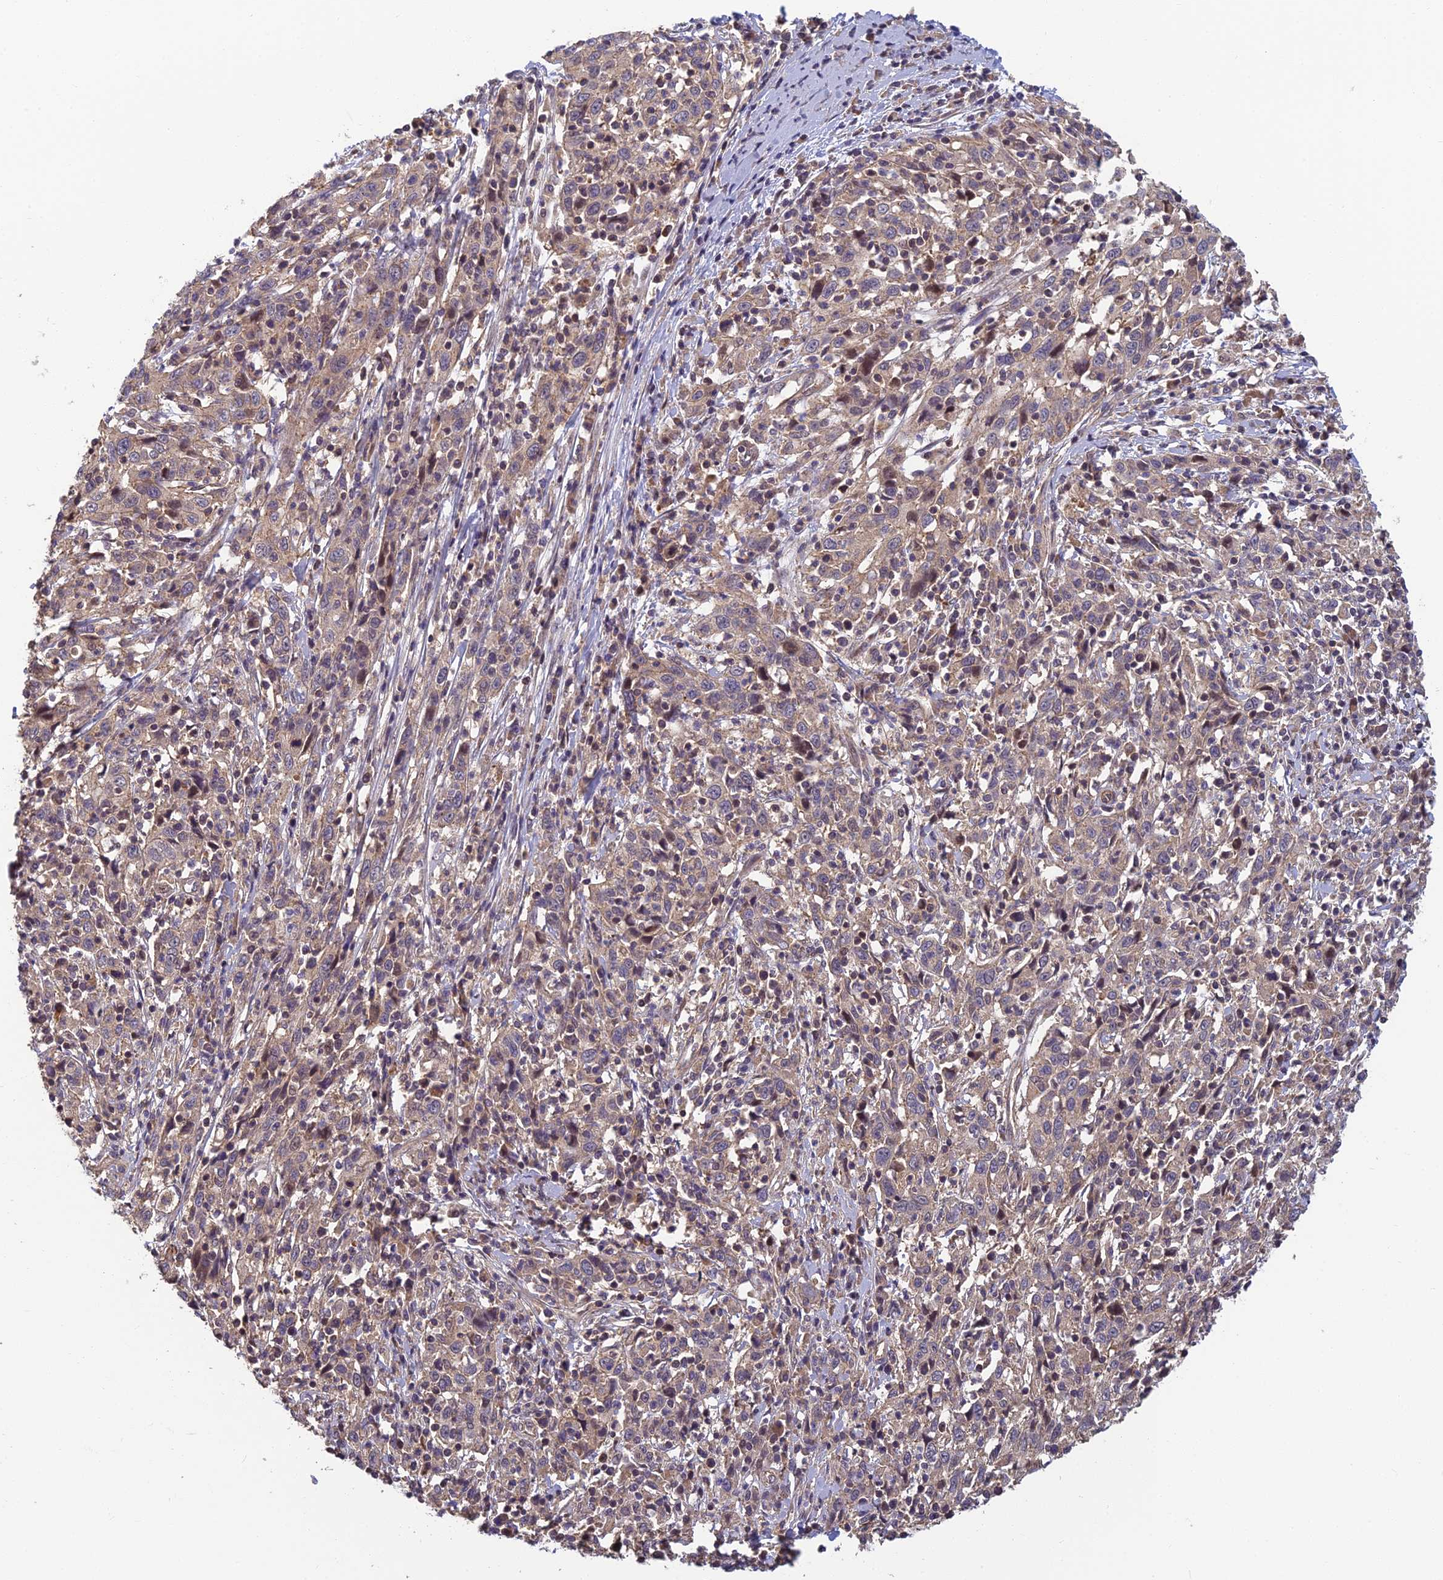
{"staining": {"intensity": "negative", "quantity": "none", "location": "none"}, "tissue": "cervical cancer", "cell_type": "Tumor cells", "image_type": "cancer", "snomed": [{"axis": "morphology", "description": "Squamous cell carcinoma, NOS"}, {"axis": "topography", "description": "Cervix"}], "caption": "An immunohistochemistry photomicrograph of squamous cell carcinoma (cervical) is shown. There is no staining in tumor cells of squamous cell carcinoma (cervical). (Immunohistochemistry (ihc), brightfield microscopy, high magnification).", "gene": "PIKFYVE", "patient": {"sex": "female", "age": 46}}